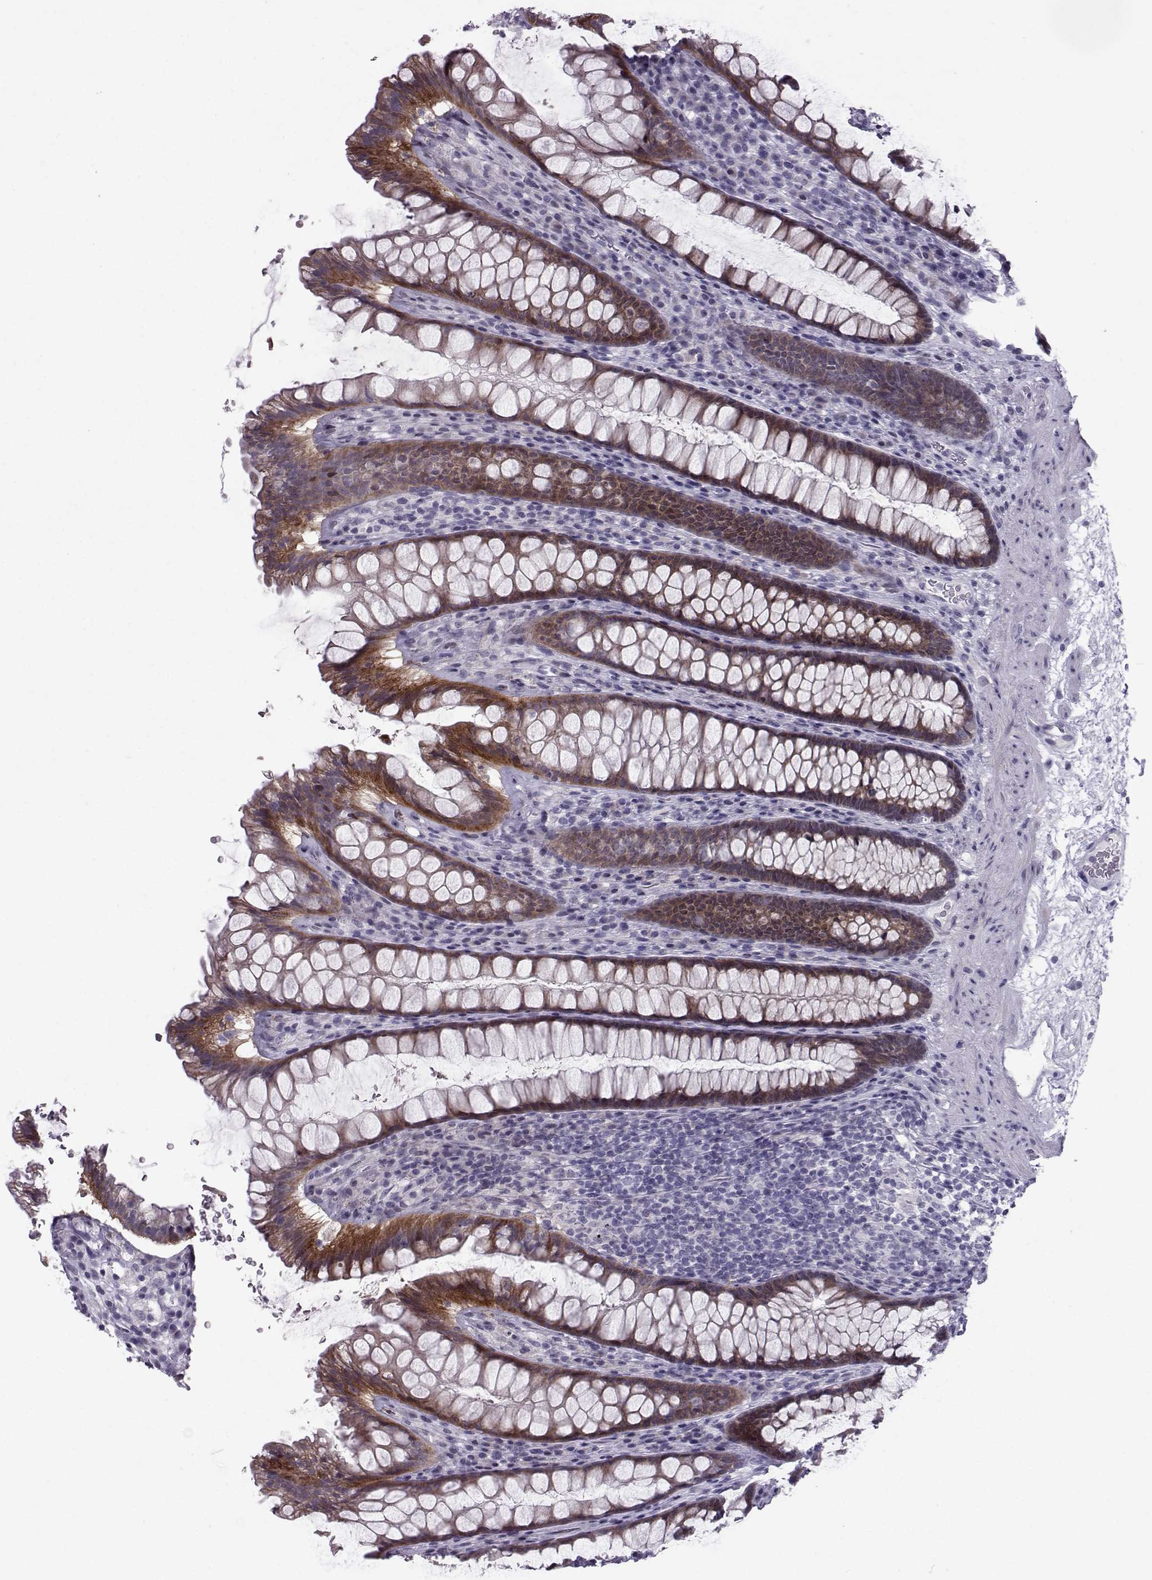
{"staining": {"intensity": "moderate", "quantity": ">75%", "location": "cytoplasmic/membranous"}, "tissue": "rectum", "cell_type": "Glandular cells", "image_type": "normal", "snomed": [{"axis": "morphology", "description": "Normal tissue, NOS"}, {"axis": "topography", "description": "Rectum"}], "caption": "Brown immunohistochemical staining in normal rectum displays moderate cytoplasmic/membranous expression in about >75% of glandular cells.", "gene": "DMRT3", "patient": {"sex": "male", "age": 72}}